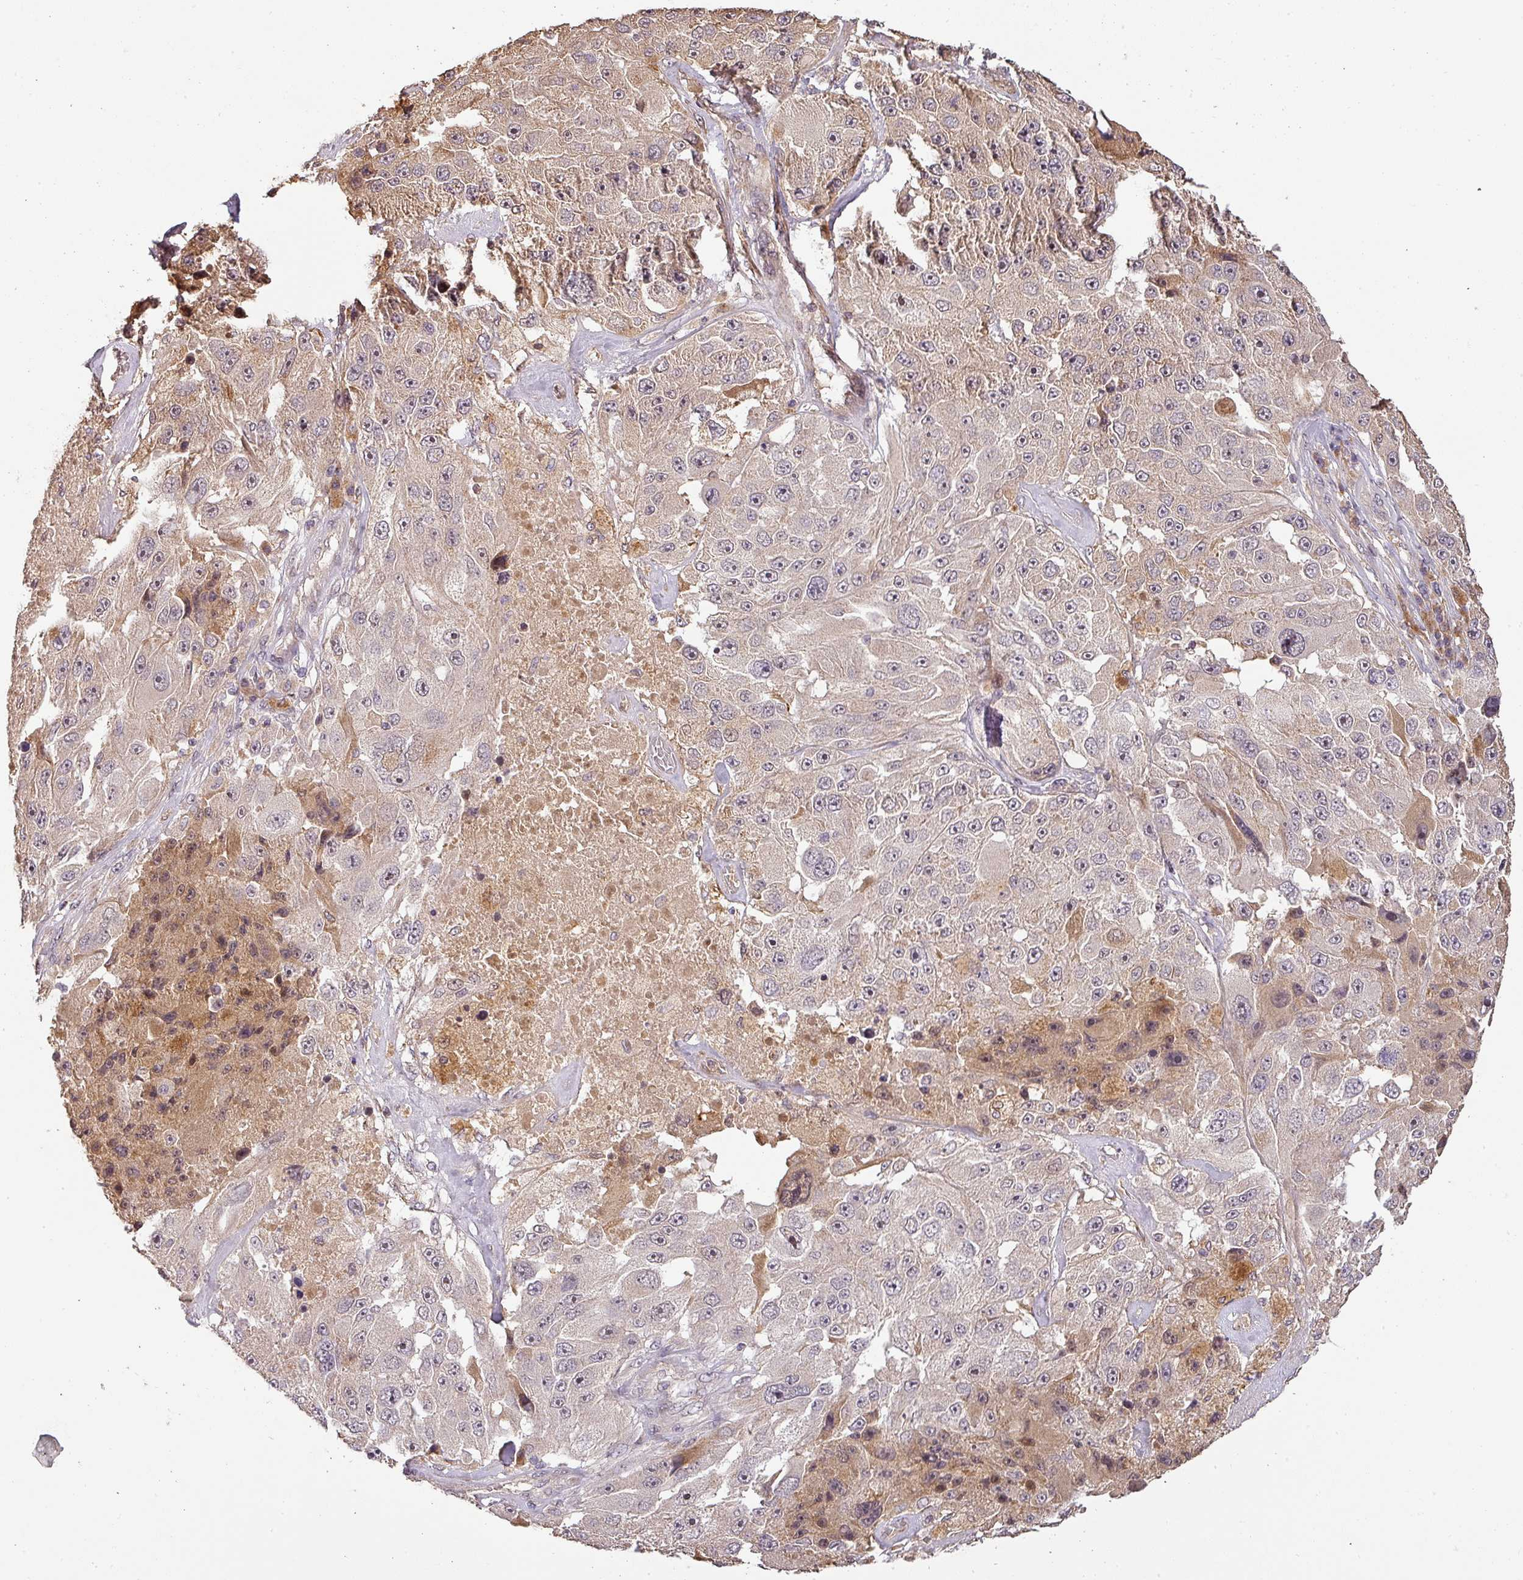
{"staining": {"intensity": "weak", "quantity": "<25%", "location": "cytoplasmic/membranous,nuclear"}, "tissue": "melanoma", "cell_type": "Tumor cells", "image_type": "cancer", "snomed": [{"axis": "morphology", "description": "Malignant melanoma, Metastatic site"}, {"axis": "topography", "description": "Lymph node"}], "caption": "Immunohistochemistry (IHC) of human malignant melanoma (metastatic site) displays no staining in tumor cells.", "gene": "BPIFB3", "patient": {"sex": "male", "age": 62}}